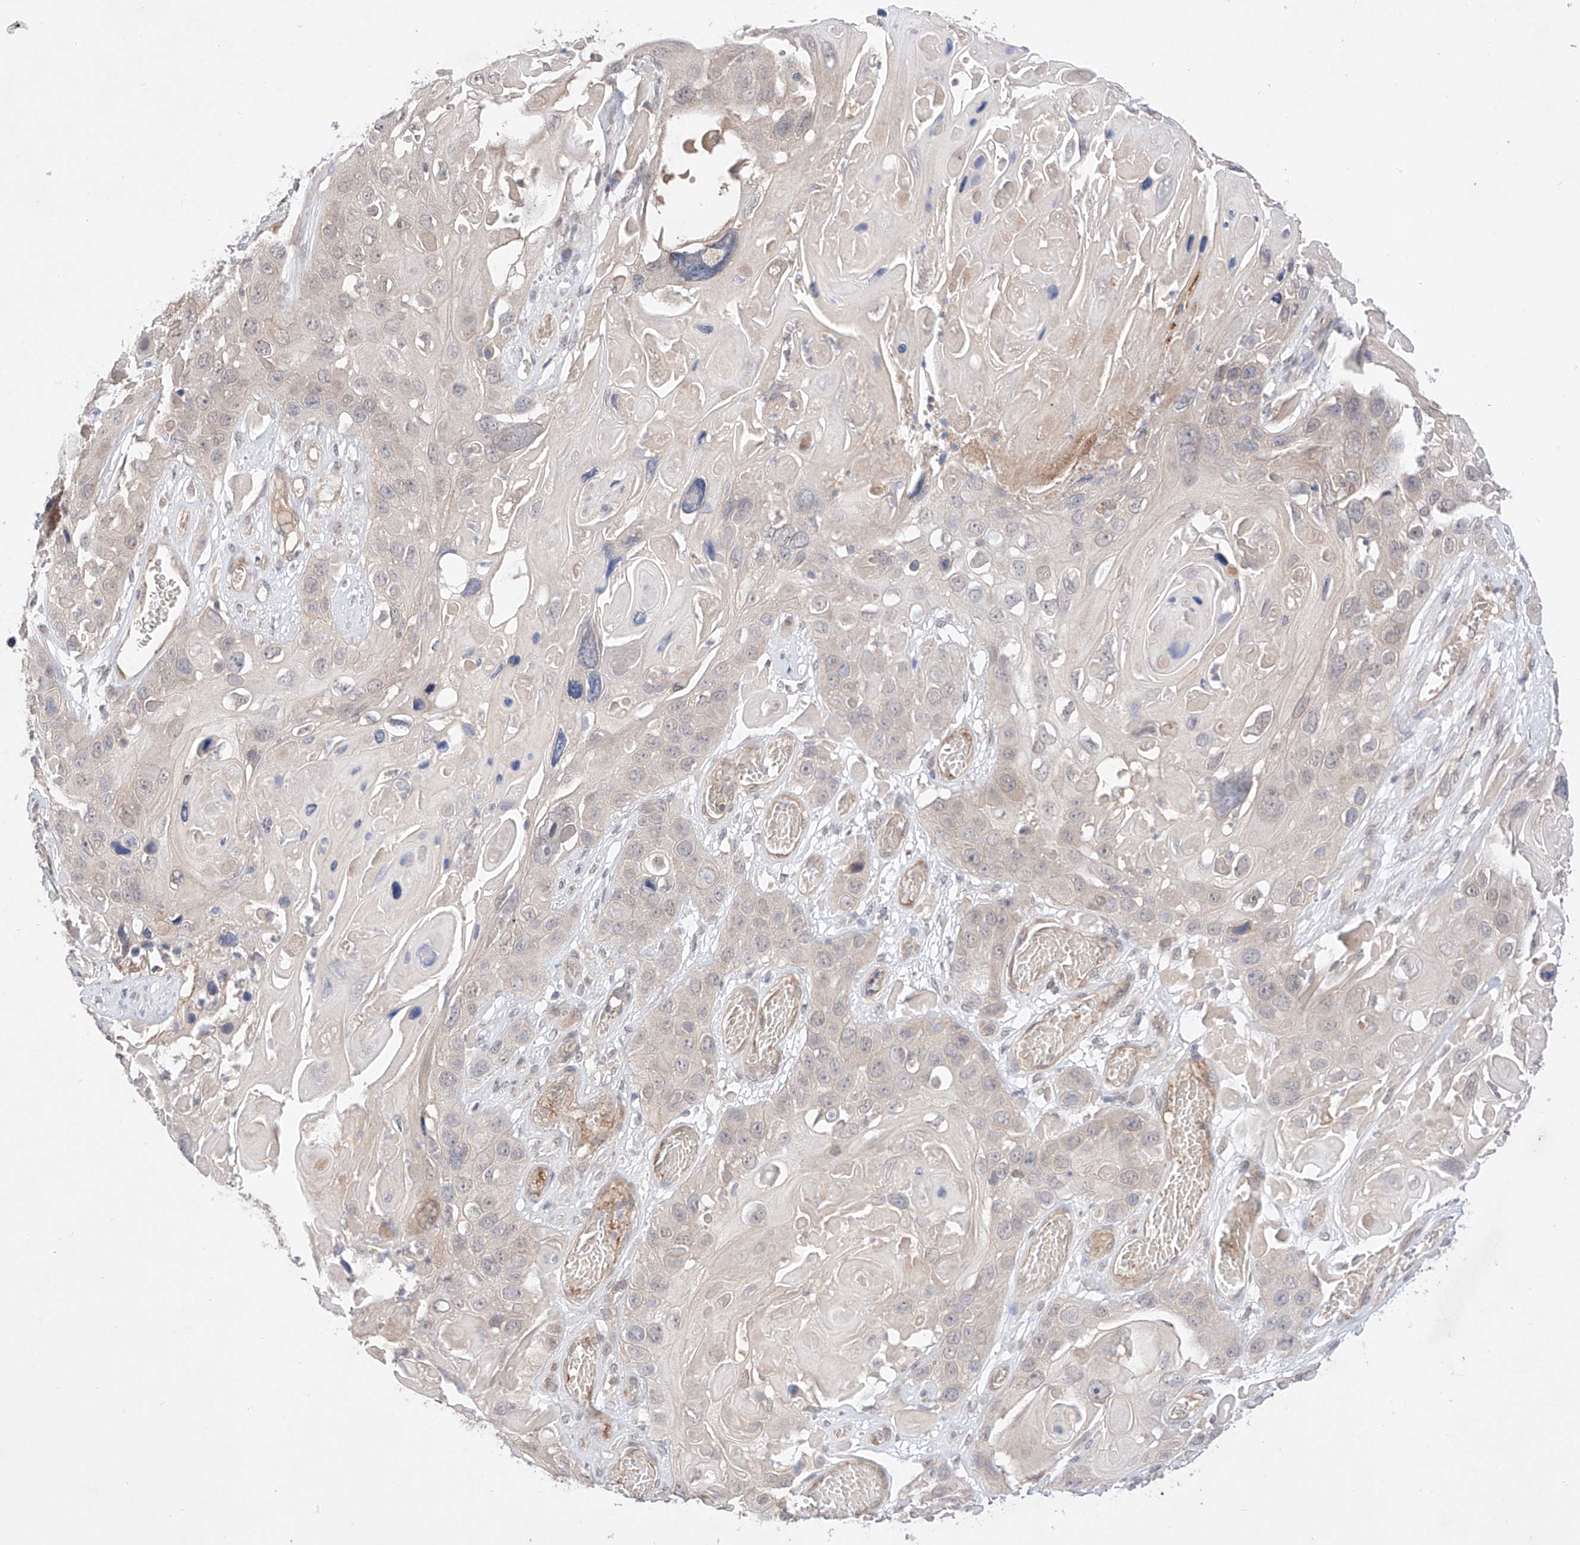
{"staining": {"intensity": "negative", "quantity": "none", "location": "none"}, "tissue": "skin cancer", "cell_type": "Tumor cells", "image_type": "cancer", "snomed": [{"axis": "morphology", "description": "Squamous cell carcinoma, NOS"}, {"axis": "topography", "description": "Skin"}], "caption": "This is an immunohistochemistry image of human skin cancer. There is no positivity in tumor cells.", "gene": "ZNF124", "patient": {"sex": "male", "age": 55}}